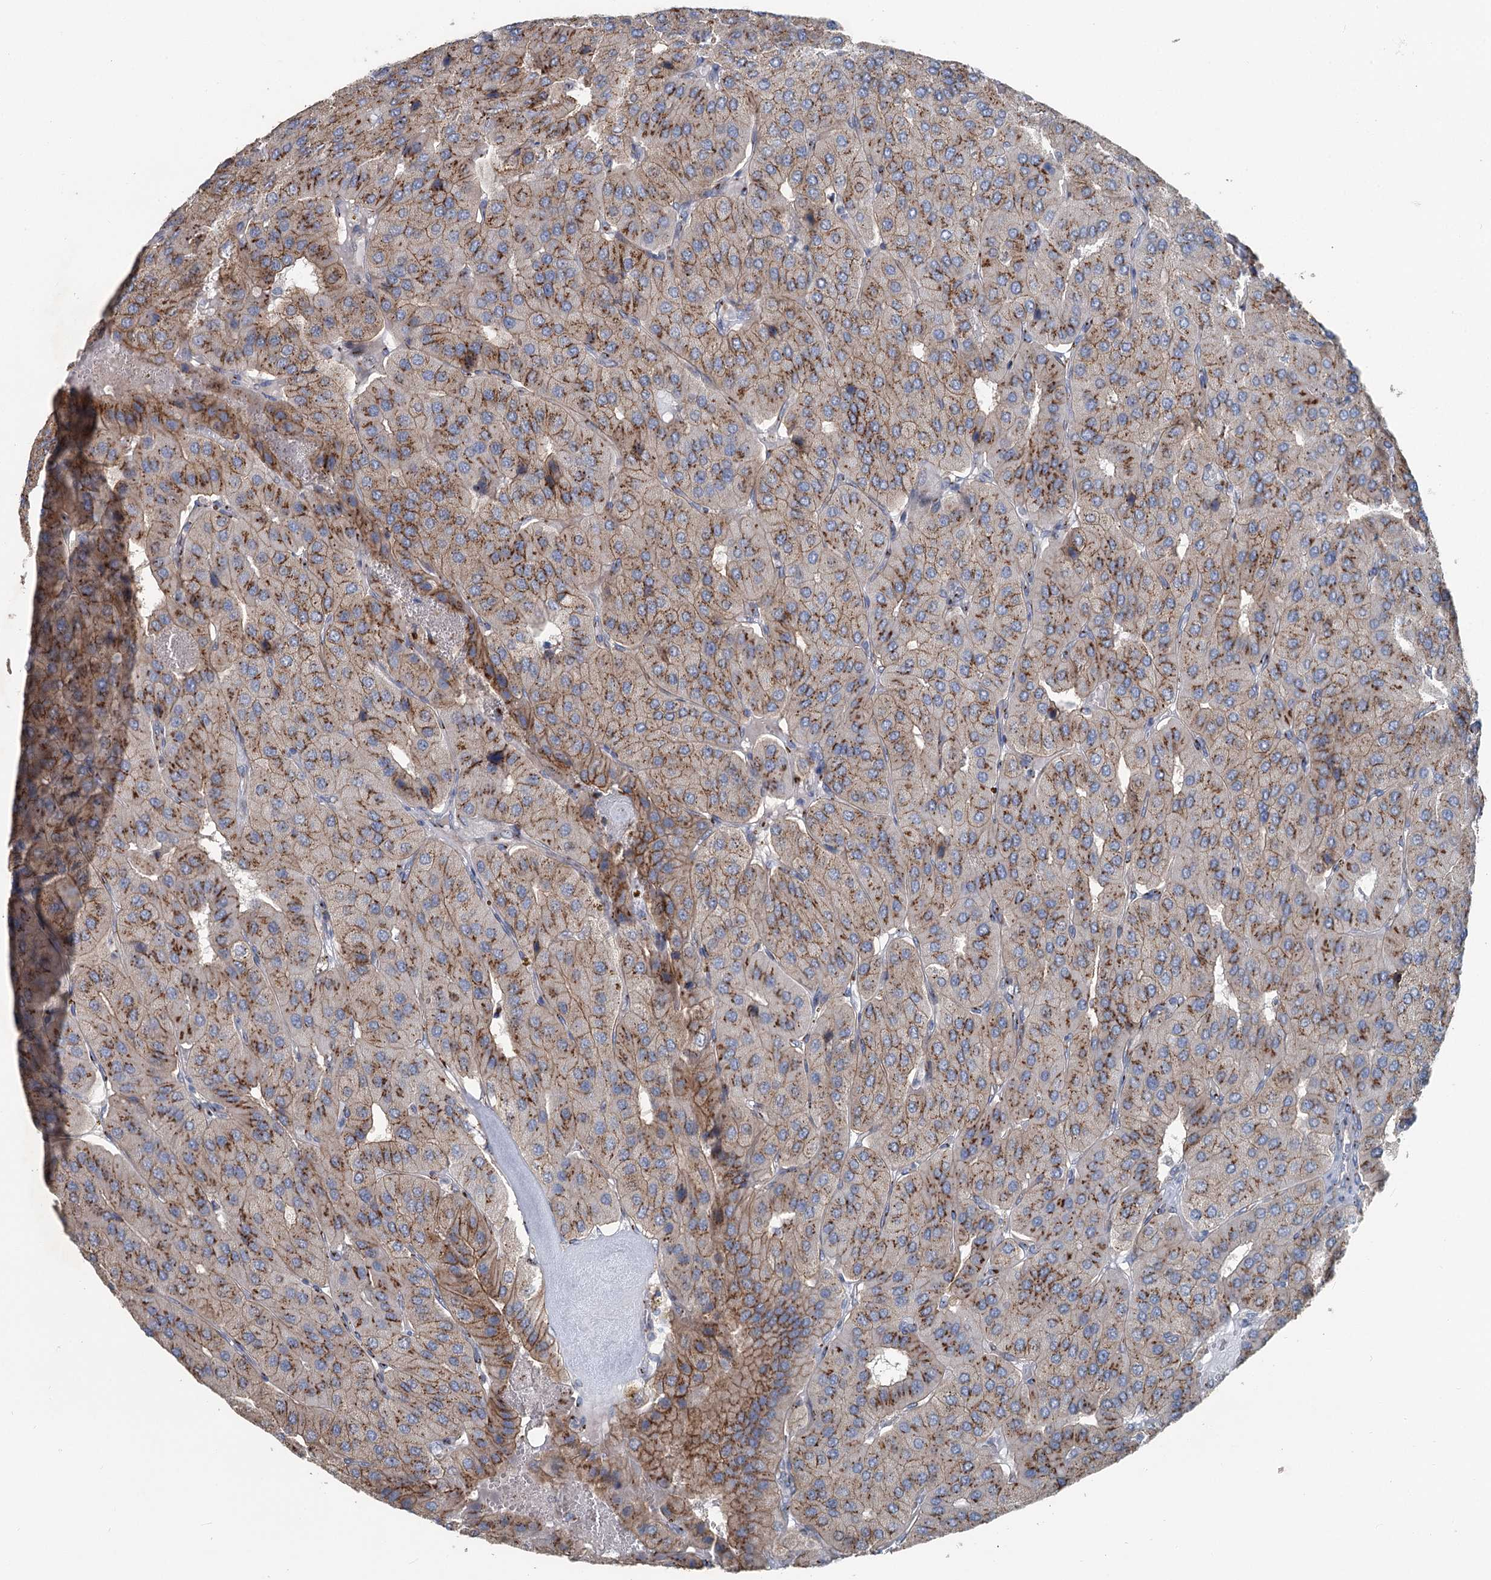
{"staining": {"intensity": "moderate", "quantity": ">75%", "location": "cytoplasmic/membranous"}, "tissue": "parathyroid gland", "cell_type": "Glandular cells", "image_type": "normal", "snomed": [{"axis": "morphology", "description": "Normal tissue, NOS"}, {"axis": "morphology", "description": "Adenoma, NOS"}, {"axis": "topography", "description": "Parathyroid gland"}], "caption": "Moderate cytoplasmic/membranous positivity for a protein is identified in about >75% of glandular cells of benign parathyroid gland using IHC.", "gene": "ITIH5", "patient": {"sex": "female", "age": 86}}